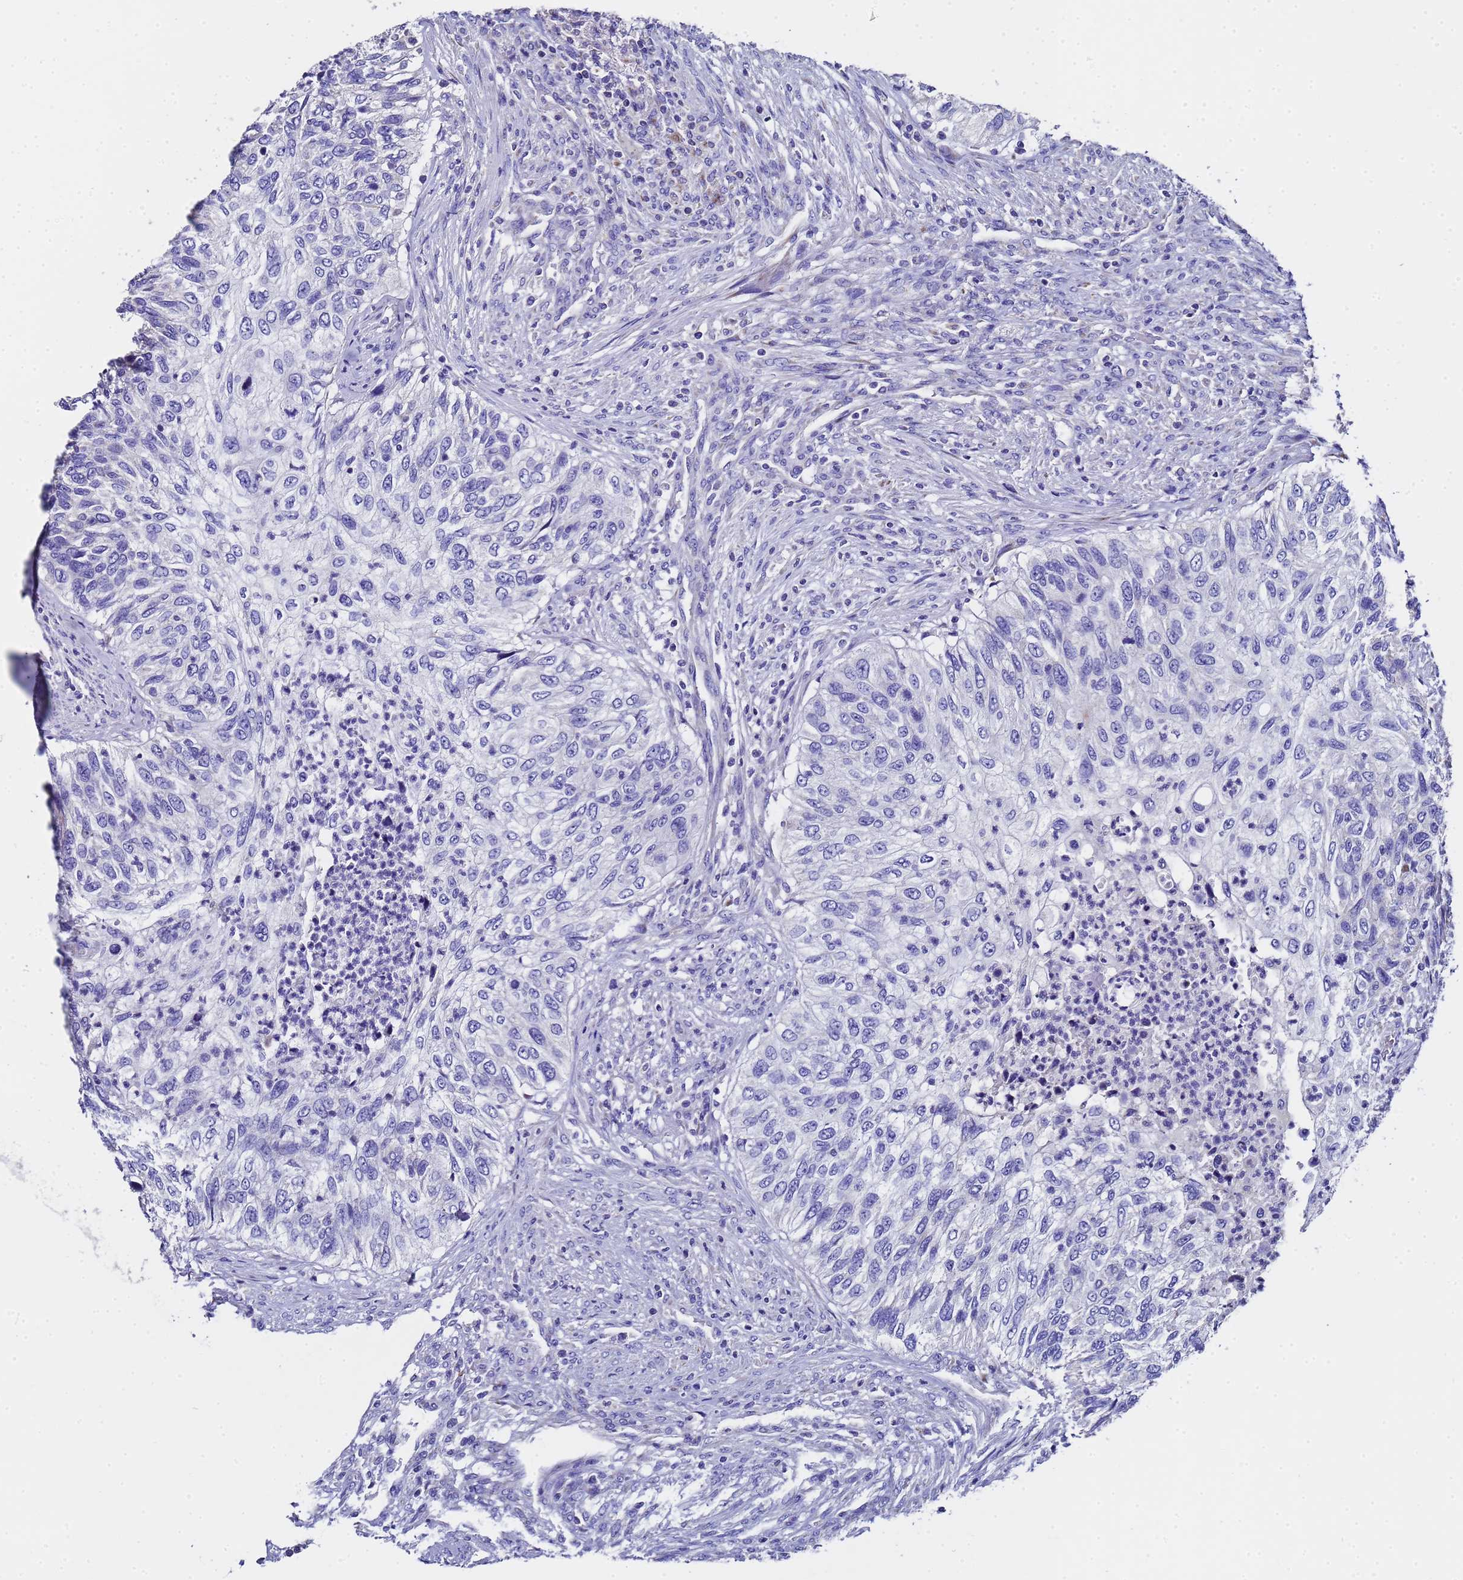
{"staining": {"intensity": "negative", "quantity": "none", "location": "none"}, "tissue": "urothelial cancer", "cell_type": "Tumor cells", "image_type": "cancer", "snomed": [{"axis": "morphology", "description": "Urothelial carcinoma, High grade"}, {"axis": "topography", "description": "Urinary bladder"}], "caption": "Micrograph shows no protein staining in tumor cells of urothelial carcinoma (high-grade) tissue.", "gene": "MRPS12", "patient": {"sex": "female", "age": 60}}